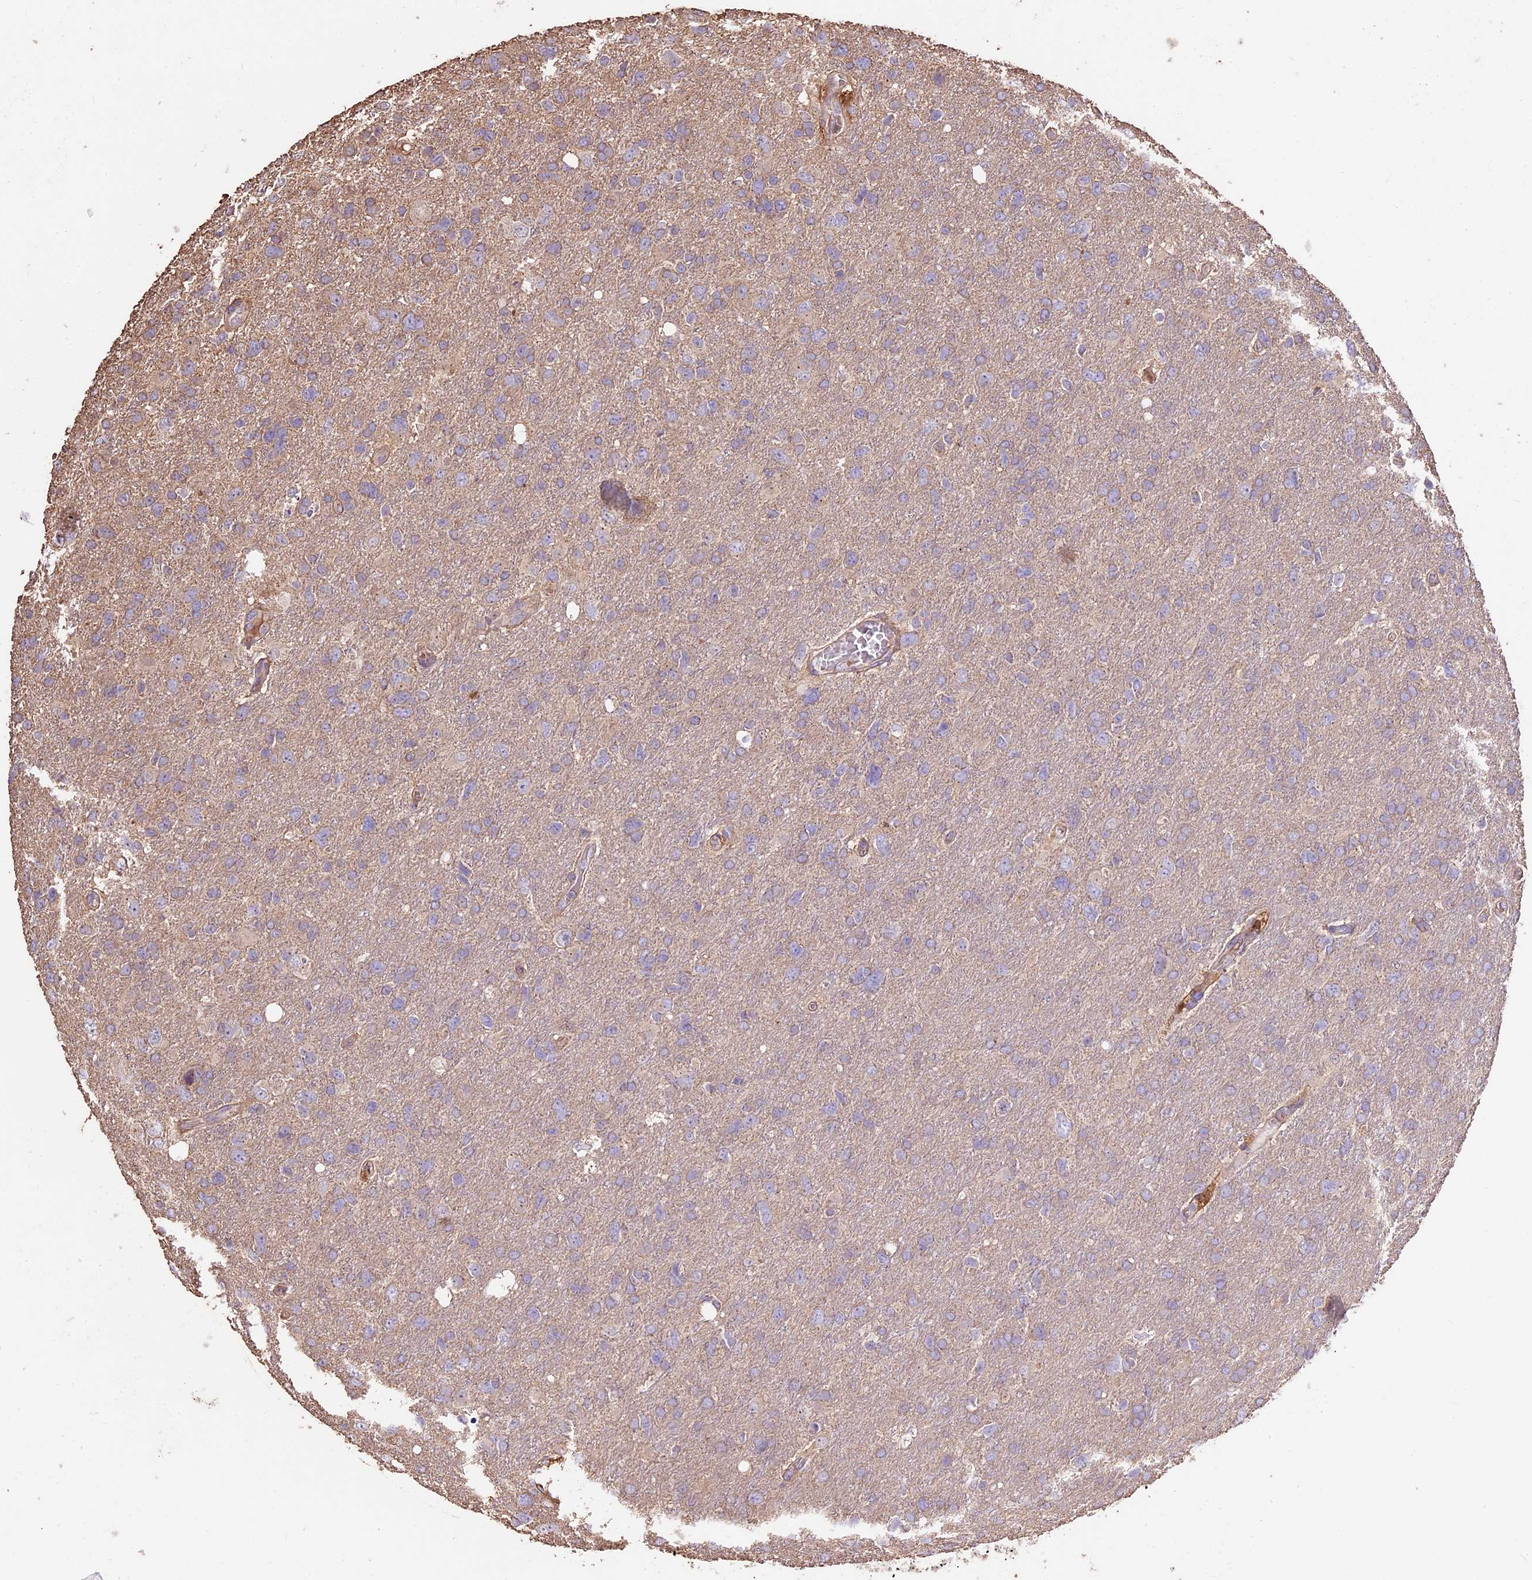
{"staining": {"intensity": "weak", "quantity": "<25%", "location": "cytoplasmic/membranous"}, "tissue": "glioma", "cell_type": "Tumor cells", "image_type": "cancer", "snomed": [{"axis": "morphology", "description": "Glioma, malignant, High grade"}, {"axis": "topography", "description": "Brain"}], "caption": "High magnification brightfield microscopy of malignant glioma (high-grade) stained with DAB (3,3'-diaminobenzidine) (brown) and counterstained with hematoxylin (blue): tumor cells show no significant positivity.", "gene": "CRLF1", "patient": {"sex": "male", "age": 61}}